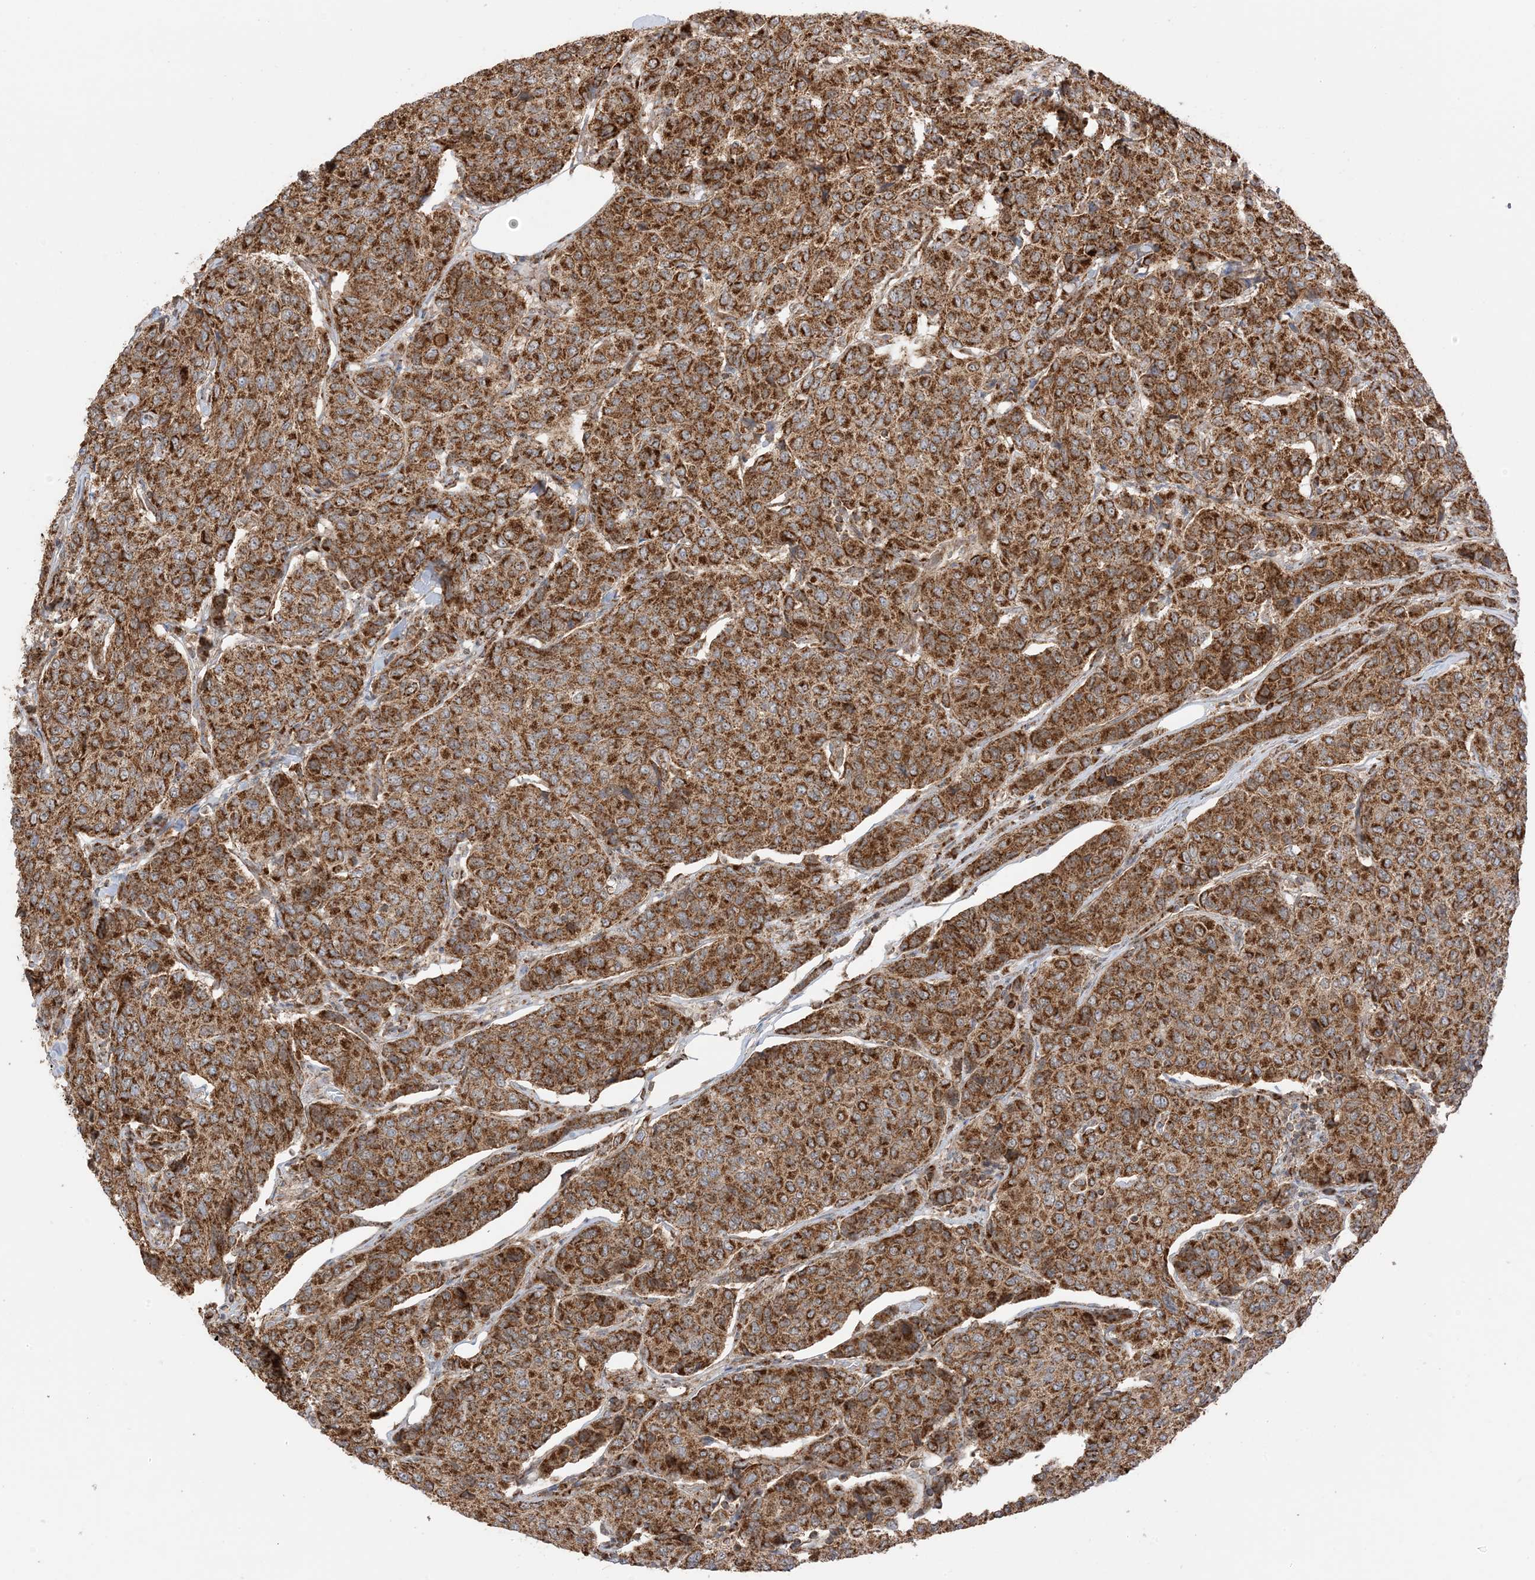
{"staining": {"intensity": "strong", "quantity": ">75%", "location": "cytoplasmic/membranous"}, "tissue": "breast cancer", "cell_type": "Tumor cells", "image_type": "cancer", "snomed": [{"axis": "morphology", "description": "Duct carcinoma"}, {"axis": "topography", "description": "Breast"}], "caption": "This image demonstrates immunohistochemistry (IHC) staining of breast intraductal carcinoma, with high strong cytoplasmic/membranous positivity in about >75% of tumor cells.", "gene": "N4BP3", "patient": {"sex": "female", "age": 55}}